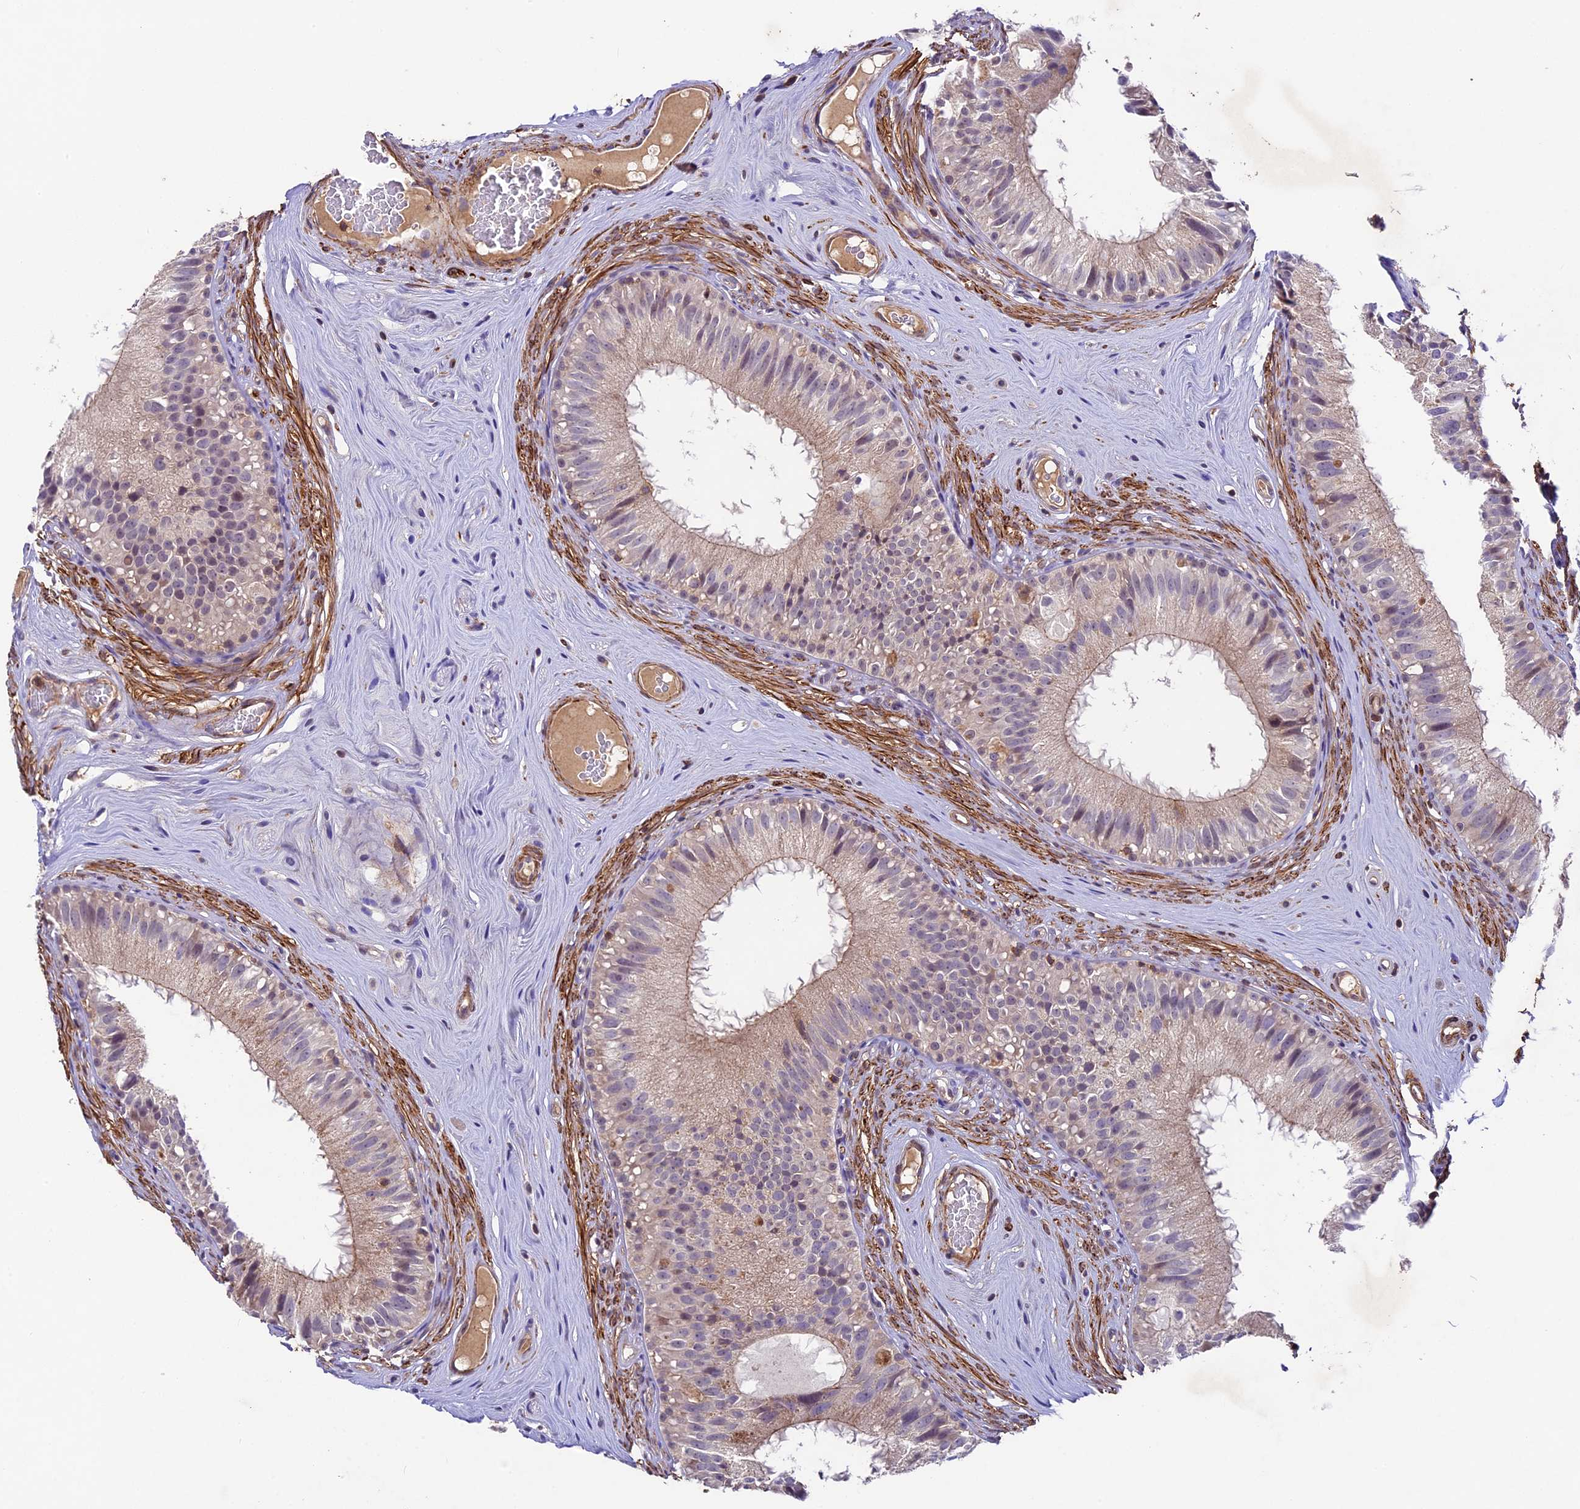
{"staining": {"intensity": "weak", "quantity": "<25%", "location": "cytoplasmic/membranous"}, "tissue": "epididymis", "cell_type": "Glandular cells", "image_type": "normal", "snomed": [{"axis": "morphology", "description": "Normal tissue, NOS"}, {"axis": "topography", "description": "Epididymis"}], "caption": "The micrograph demonstrates no staining of glandular cells in normal epididymis.", "gene": "TBC1D1", "patient": {"sex": "male", "age": 45}}